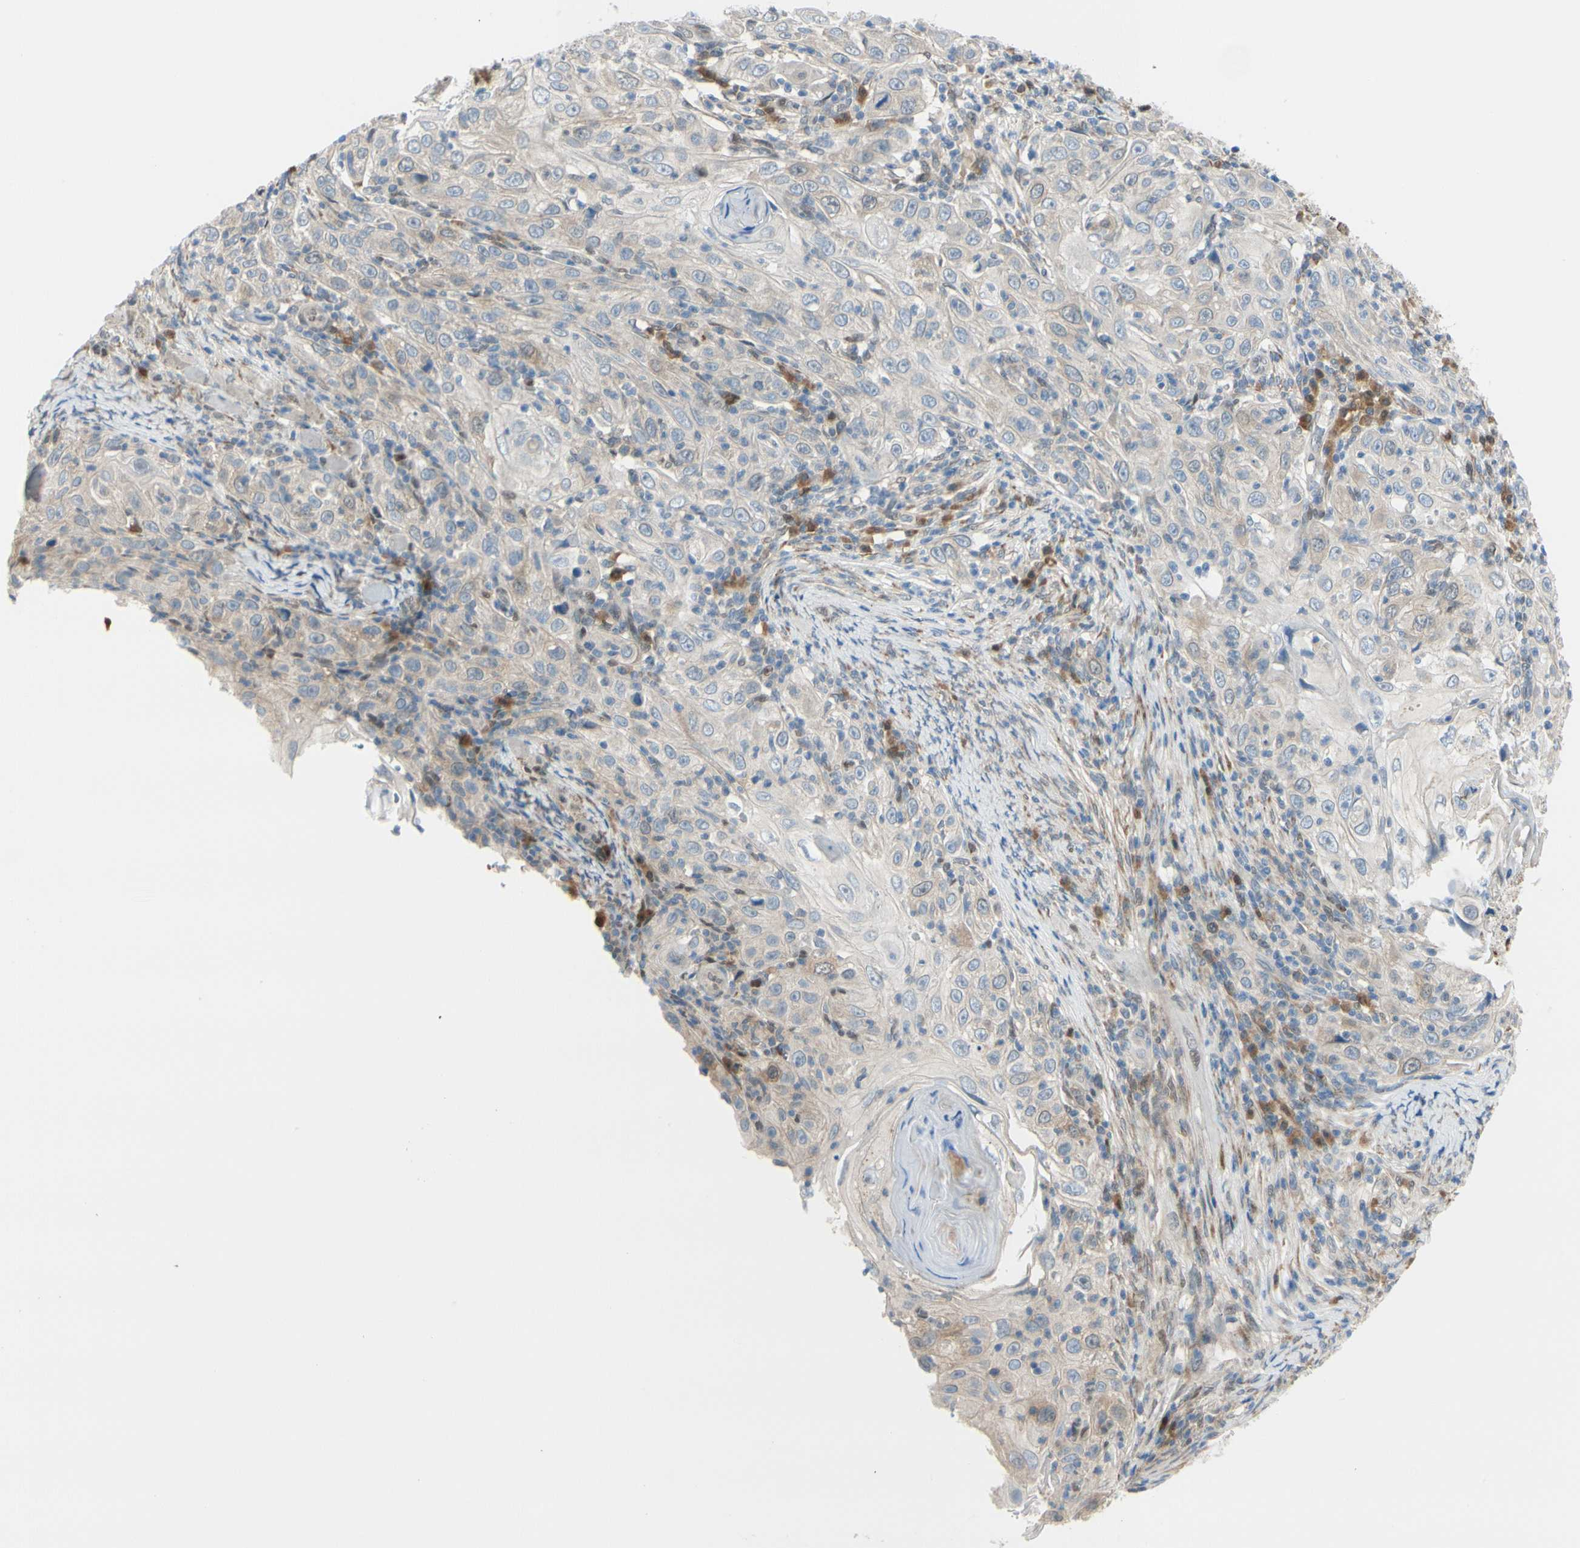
{"staining": {"intensity": "weak", "quantity": "<25%", "location": "cytoplasmic/membranous"}, "tissue": "skin cancer", "cell_type": "Tumor cells", "image_type": "cancer", "snomed": [{"axis": "morphology", "description": "Squamous cell carcinoma, NOS"}, {"axis": "topography", "description": "Skin"}], "caption": "Immunohistochemistry (IHC) of squamous cell carcinoma (skin) demonstrates no expression in tumor cells. Nuclei are stained in blue.", "gene": "PTTG1", "patient": {"sex": "female", "age": 88}}